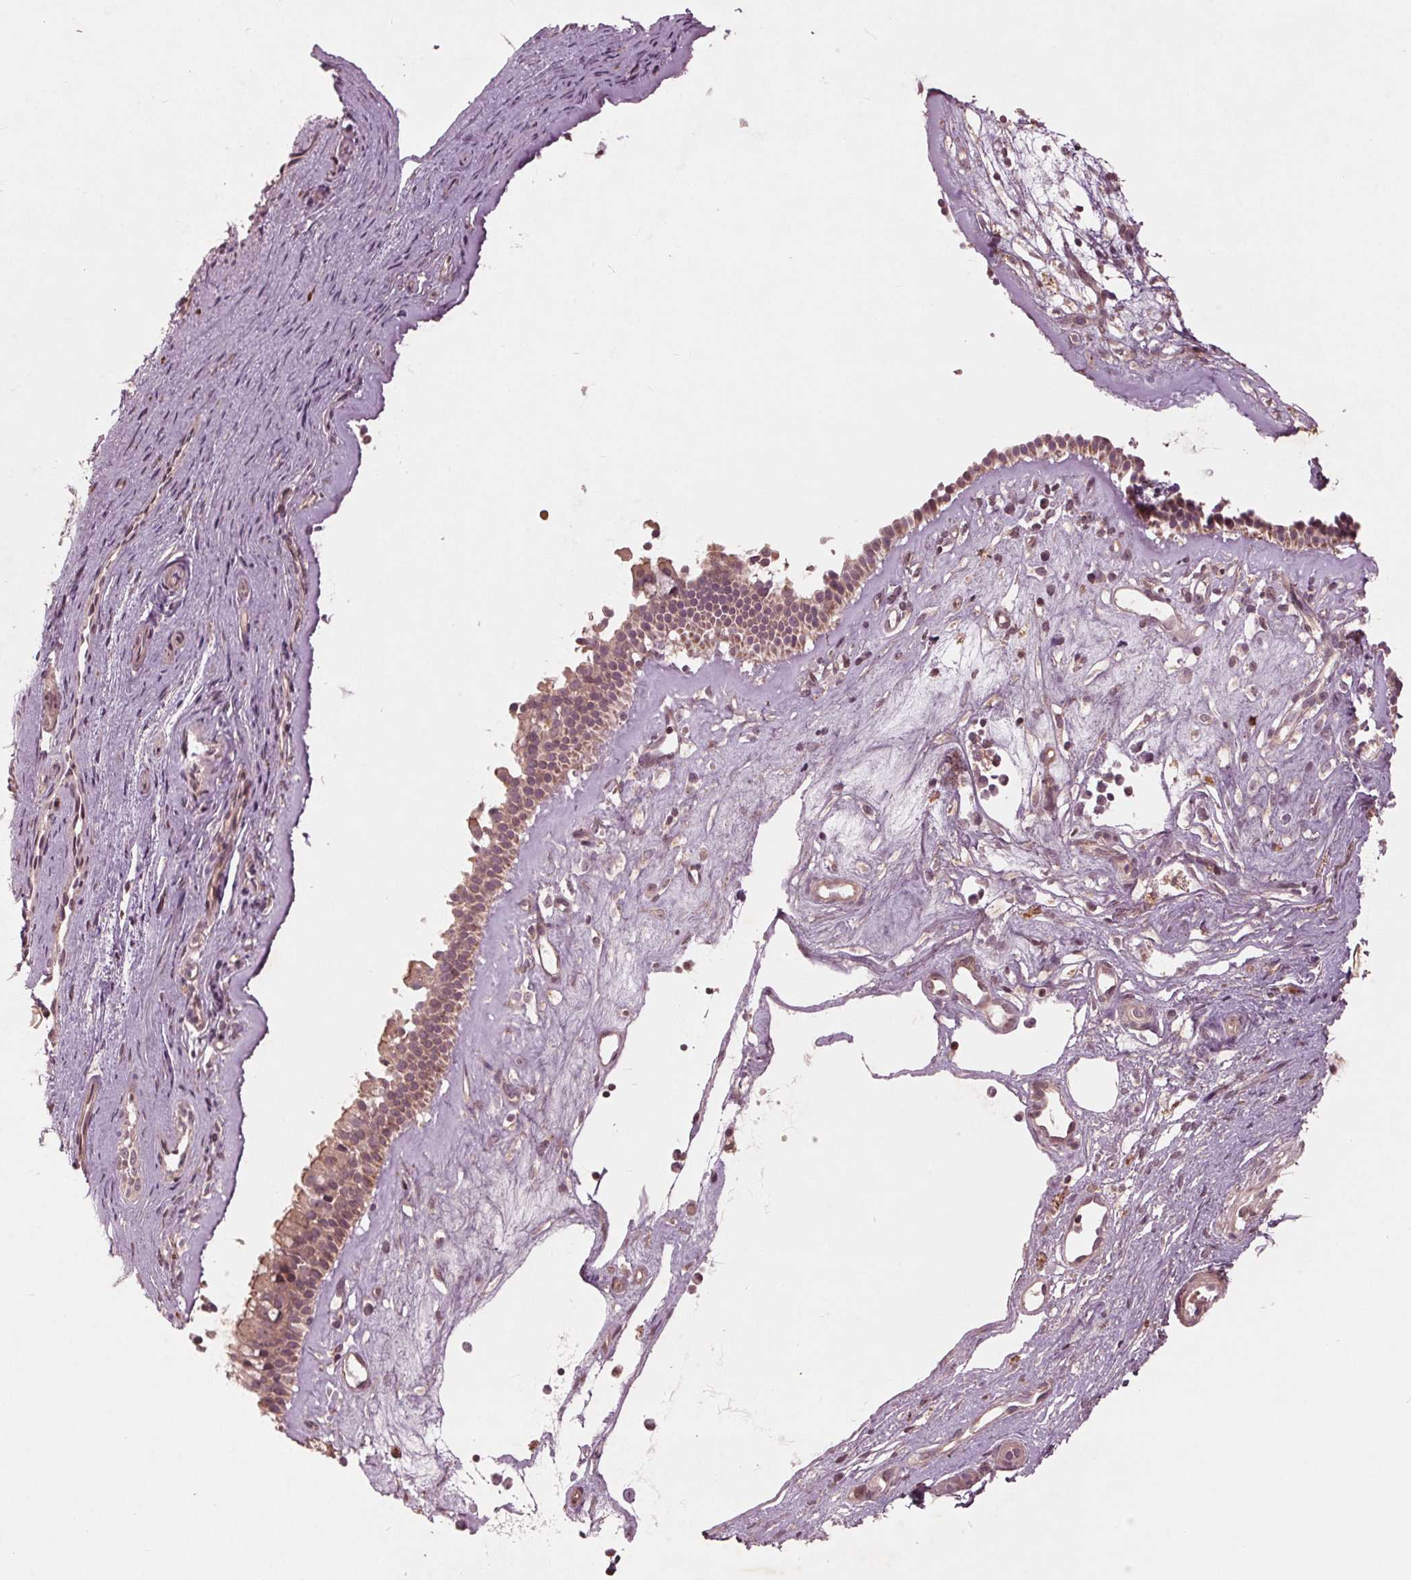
{"staining": {"intensity": "weak", "quantity": "25%-75%", "location": "cytoplasmic/membranous,nuclear"}, "tissue": "nasopharynx", "cell_type": "Respiratory epithelial cells", "image_type": "normal", "snomed": [{"axis": "morphology", "description": "Normal tissue, NOS"}, {"axis": "topography", "description": "Nasopharynx"}], "caption": "Protein staining of benign nasopharynx demonstrates weak cytoplasmic/membranous,nuclear positivity in approximately 25%-75% of respiratory epithelial cells.", "gene": "CDKL4", "patient": {"sex": "female", "age": 52}}